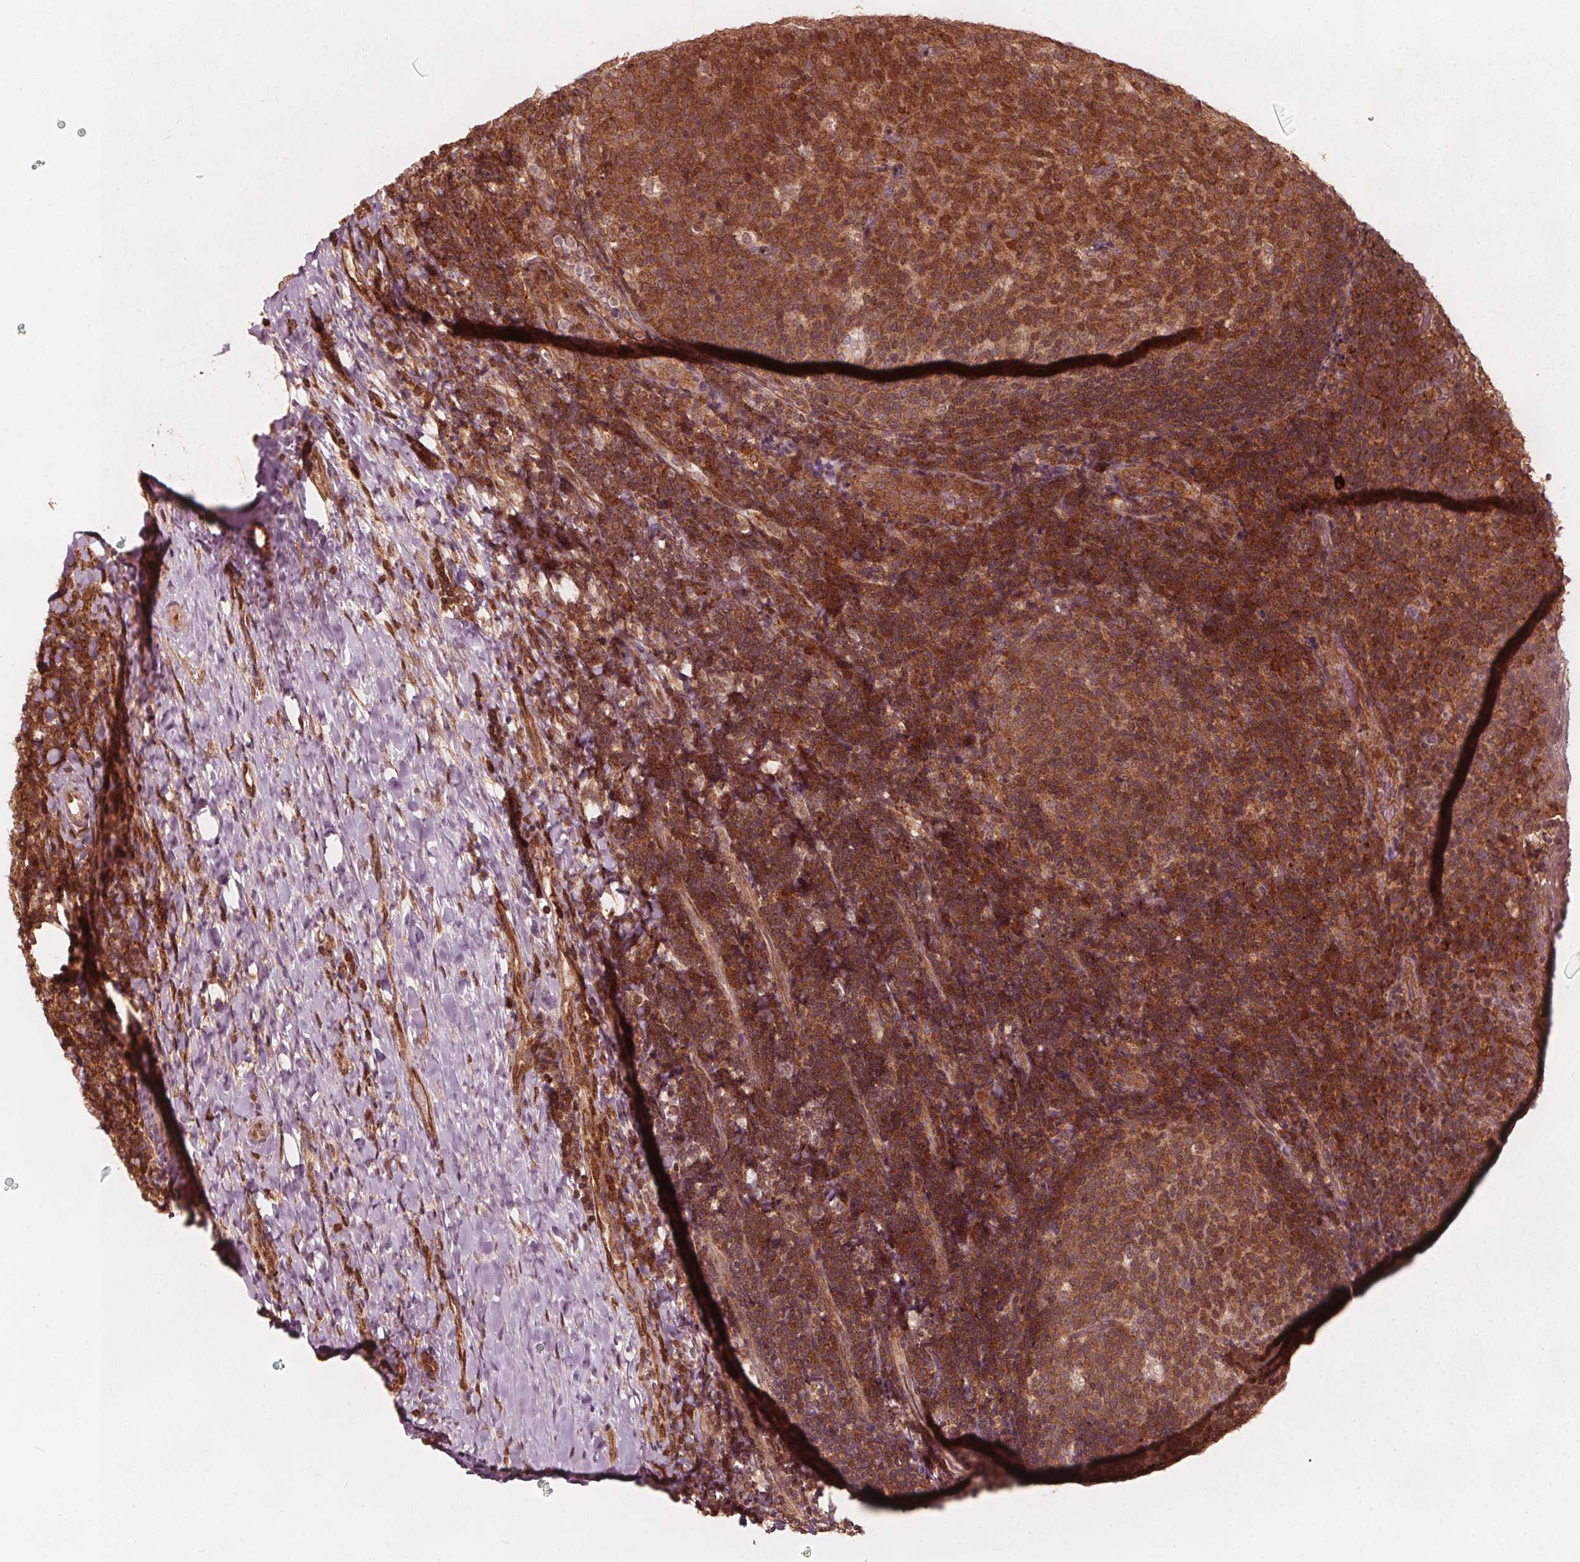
{"staining": {"intensity": "moderate", "quantity": ">75%", "location": "cytoplasmic/membranous"}, "tissue": "tonsil", "cell_type": "Germinal center cells", "image_type": "normal", "snomed": [{"axis": "morphology", "description": "Normal tissue, NOS"}, {"axis": "topography", "description": "Tonsil"}], "caption": "This is a photomicrograph of IHC staining of benign tonsil, which shows moderate expression in the cytoplasmic/membranous of germinal center cells.", "gene": "AIP", "patient": {"sex": "female", "age": 10}}